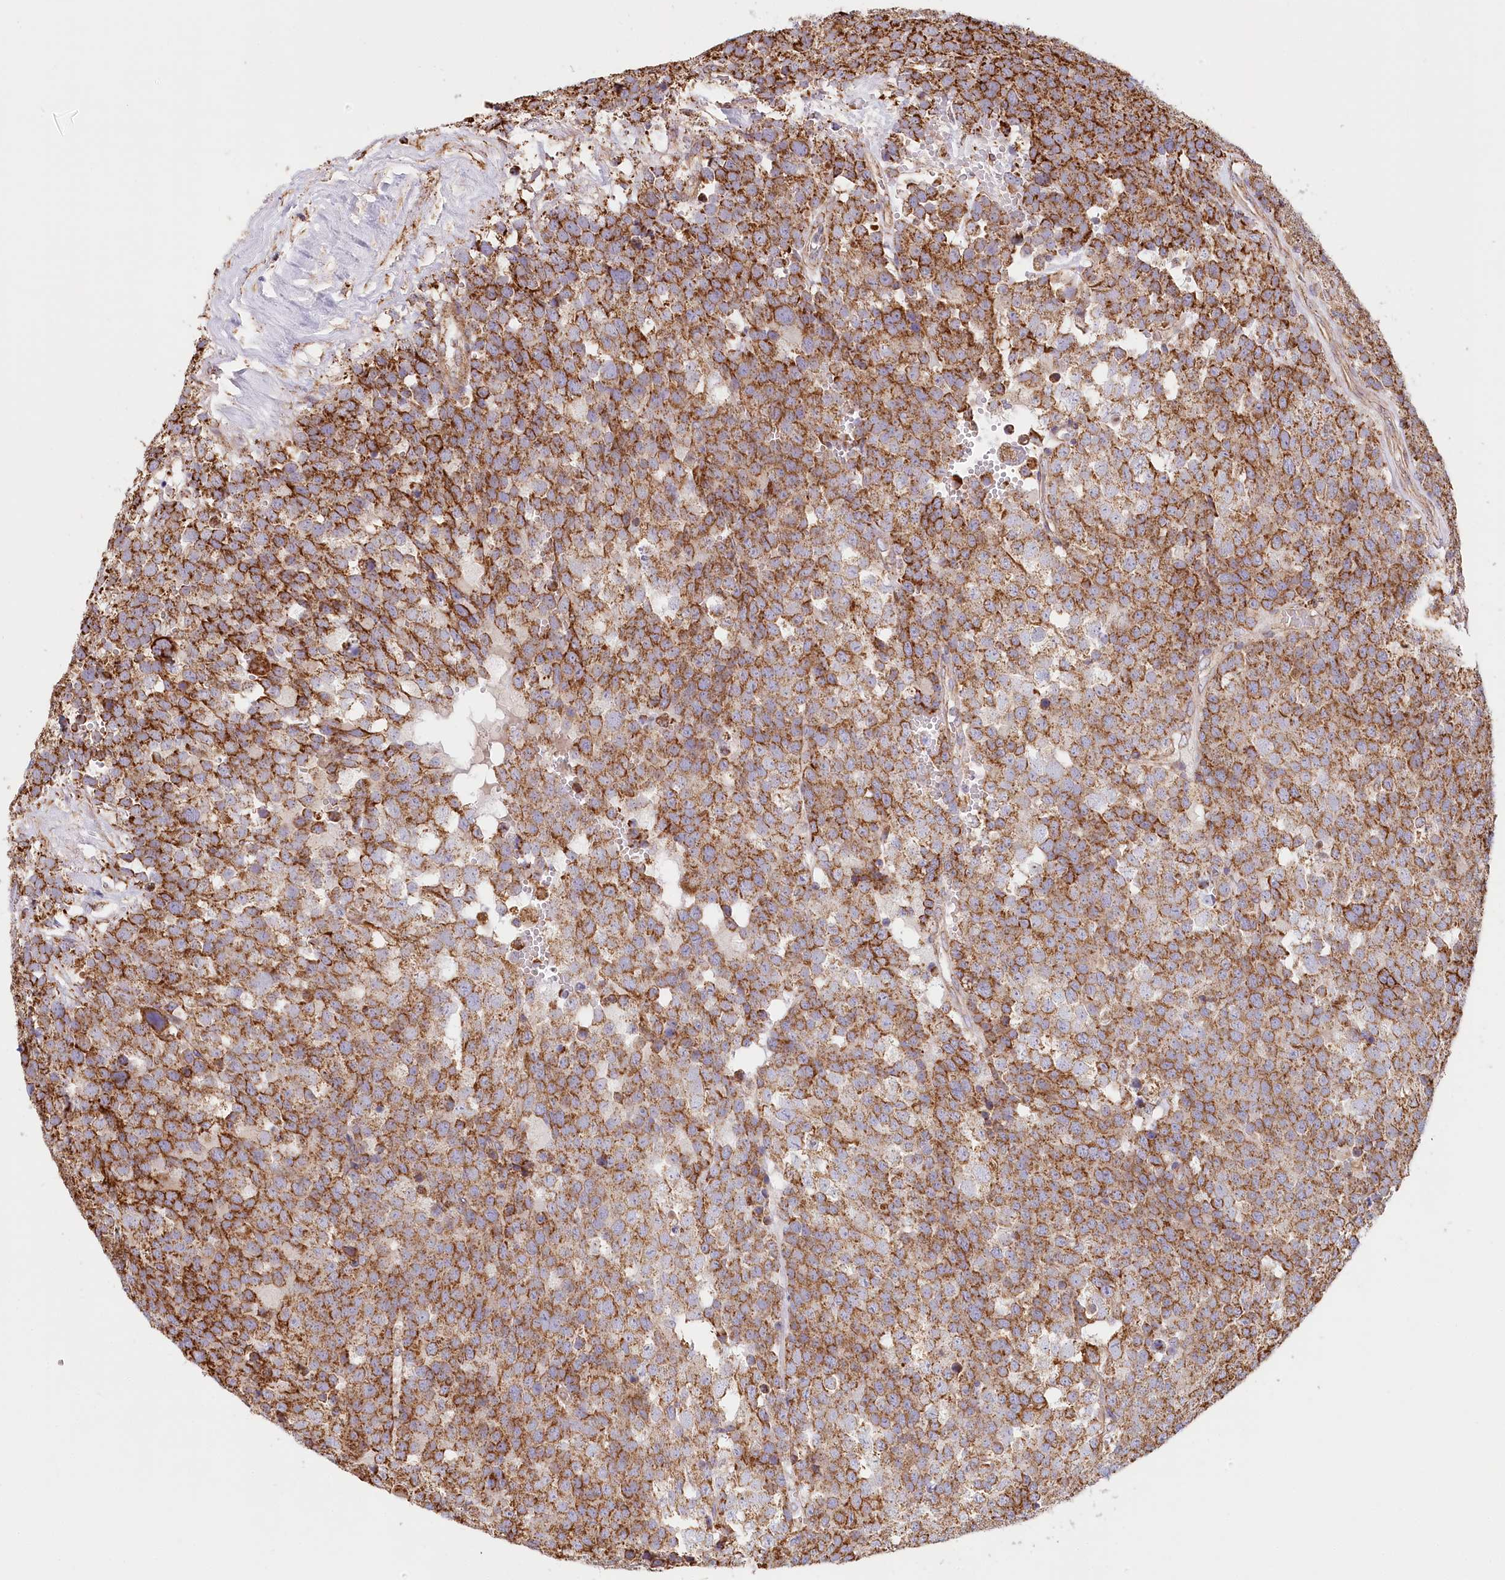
{"staining": {"intensity": "moderate", "quantity": ">75%", "location": "cytoplasmic/membranous"}, "tissue": "testis cancer", "cell_type": "Tumor cells", "image_type": "cancer", "snomed": [{"axis": "morphology", "description": "Seminoma, NOS"}, {"axis": "topography", "description": "Testis"}], "caption": "IHC of testis cancer displays medium levels of moderate cytoplasmic/membranous positivity in approximately >75% of tumor cells.", "gene": "UMPS", "patient": {"sex": "male", "age": 71}}